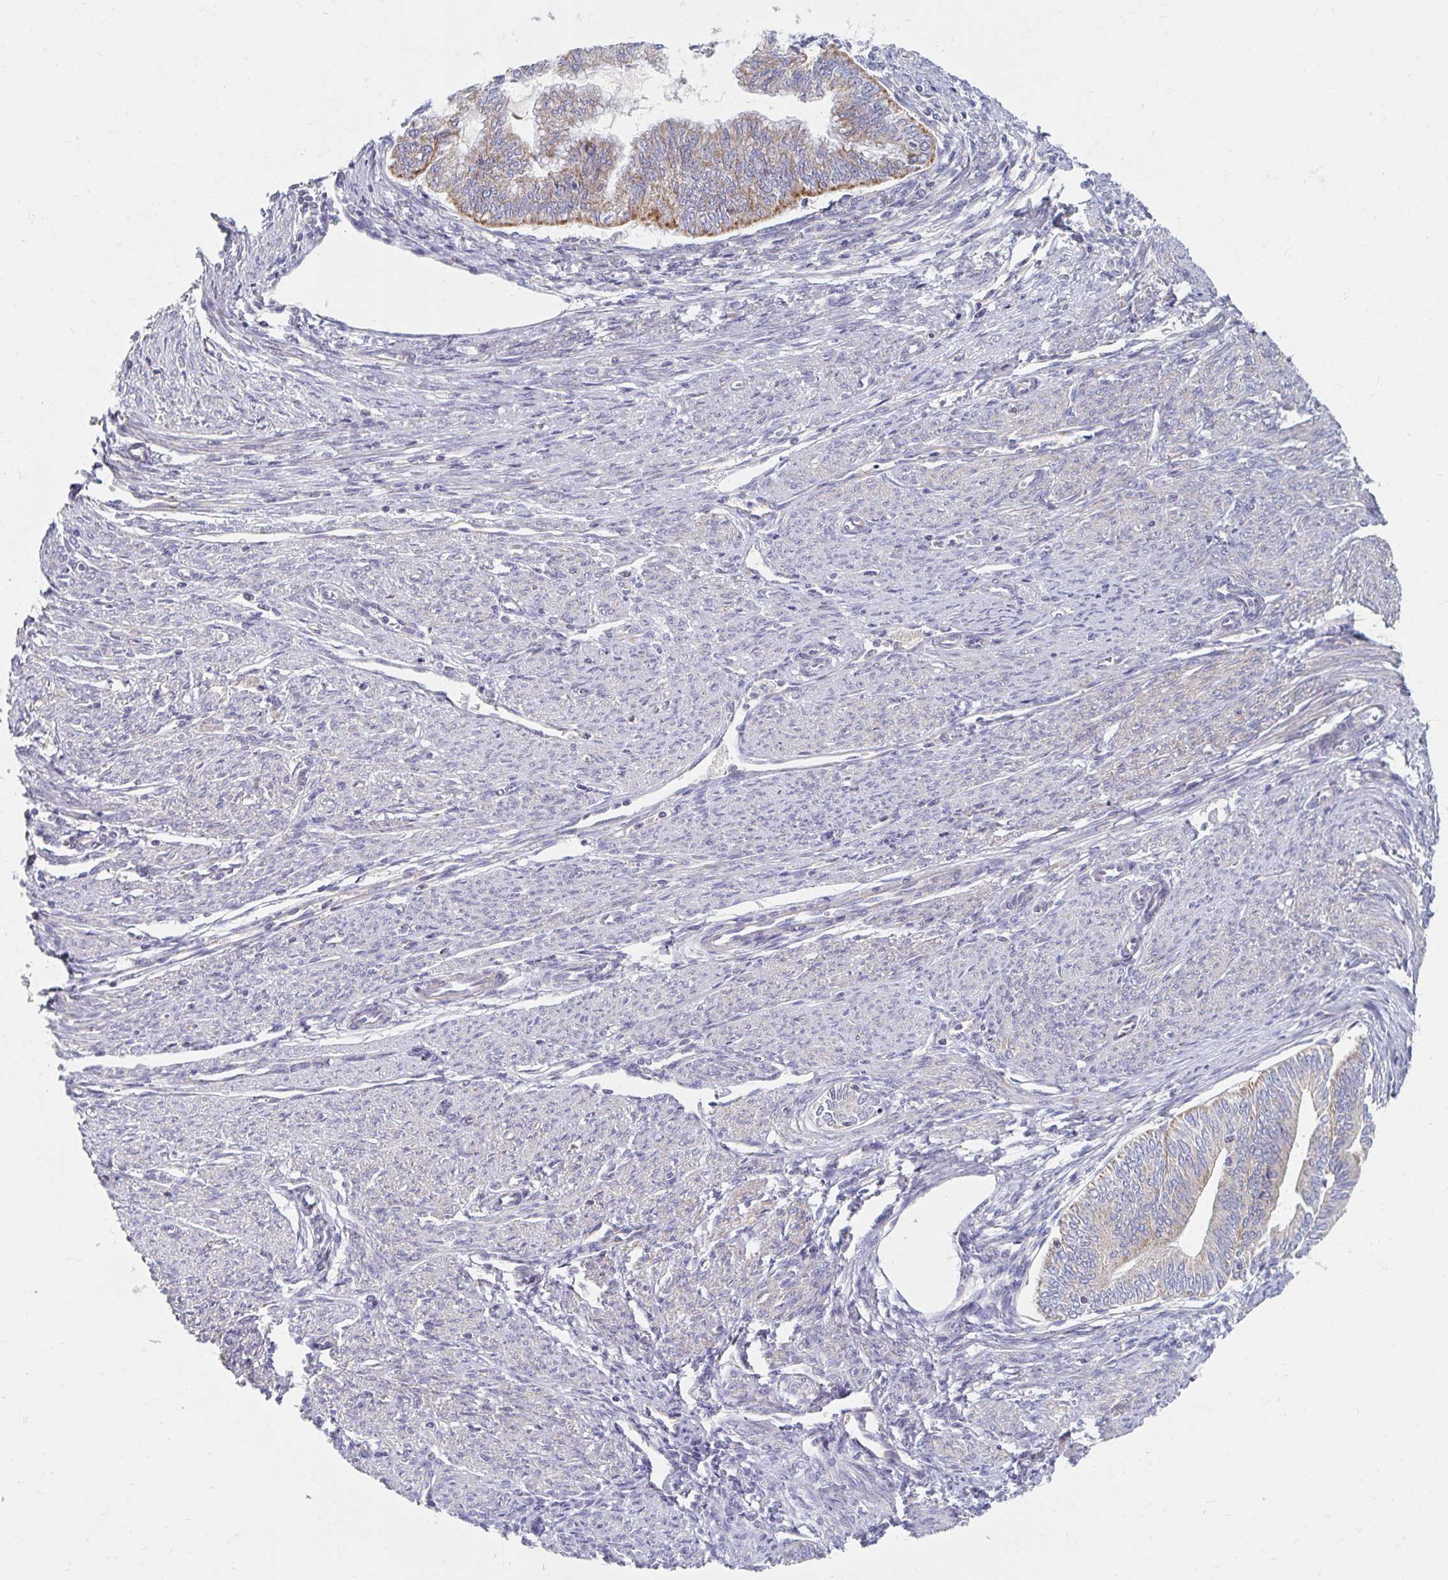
{"staining": {"intensity": "weak", "quantity": "25%-75%", "location": "cytoplasmic/membranous"}, "tissue": "endometrial cancer", "cell_type": "Tumor cells", "image_type": "cancer", "snomed": [{"axis": "morphology", "description": "Adenocarcinoma, NOS"}, {"axis": "topography", "description": "Endometrium"}], "caption": "Endometrial cancer (adenocarcinoma) stained with DAB immunohistochemistry (IHC) reveals low levels of weak cytoplasmic/membranous expression in approximately 25%-75% of tumor cells.", "gene": "MAVS", "patient": {"sex": "female", "age": 79}}